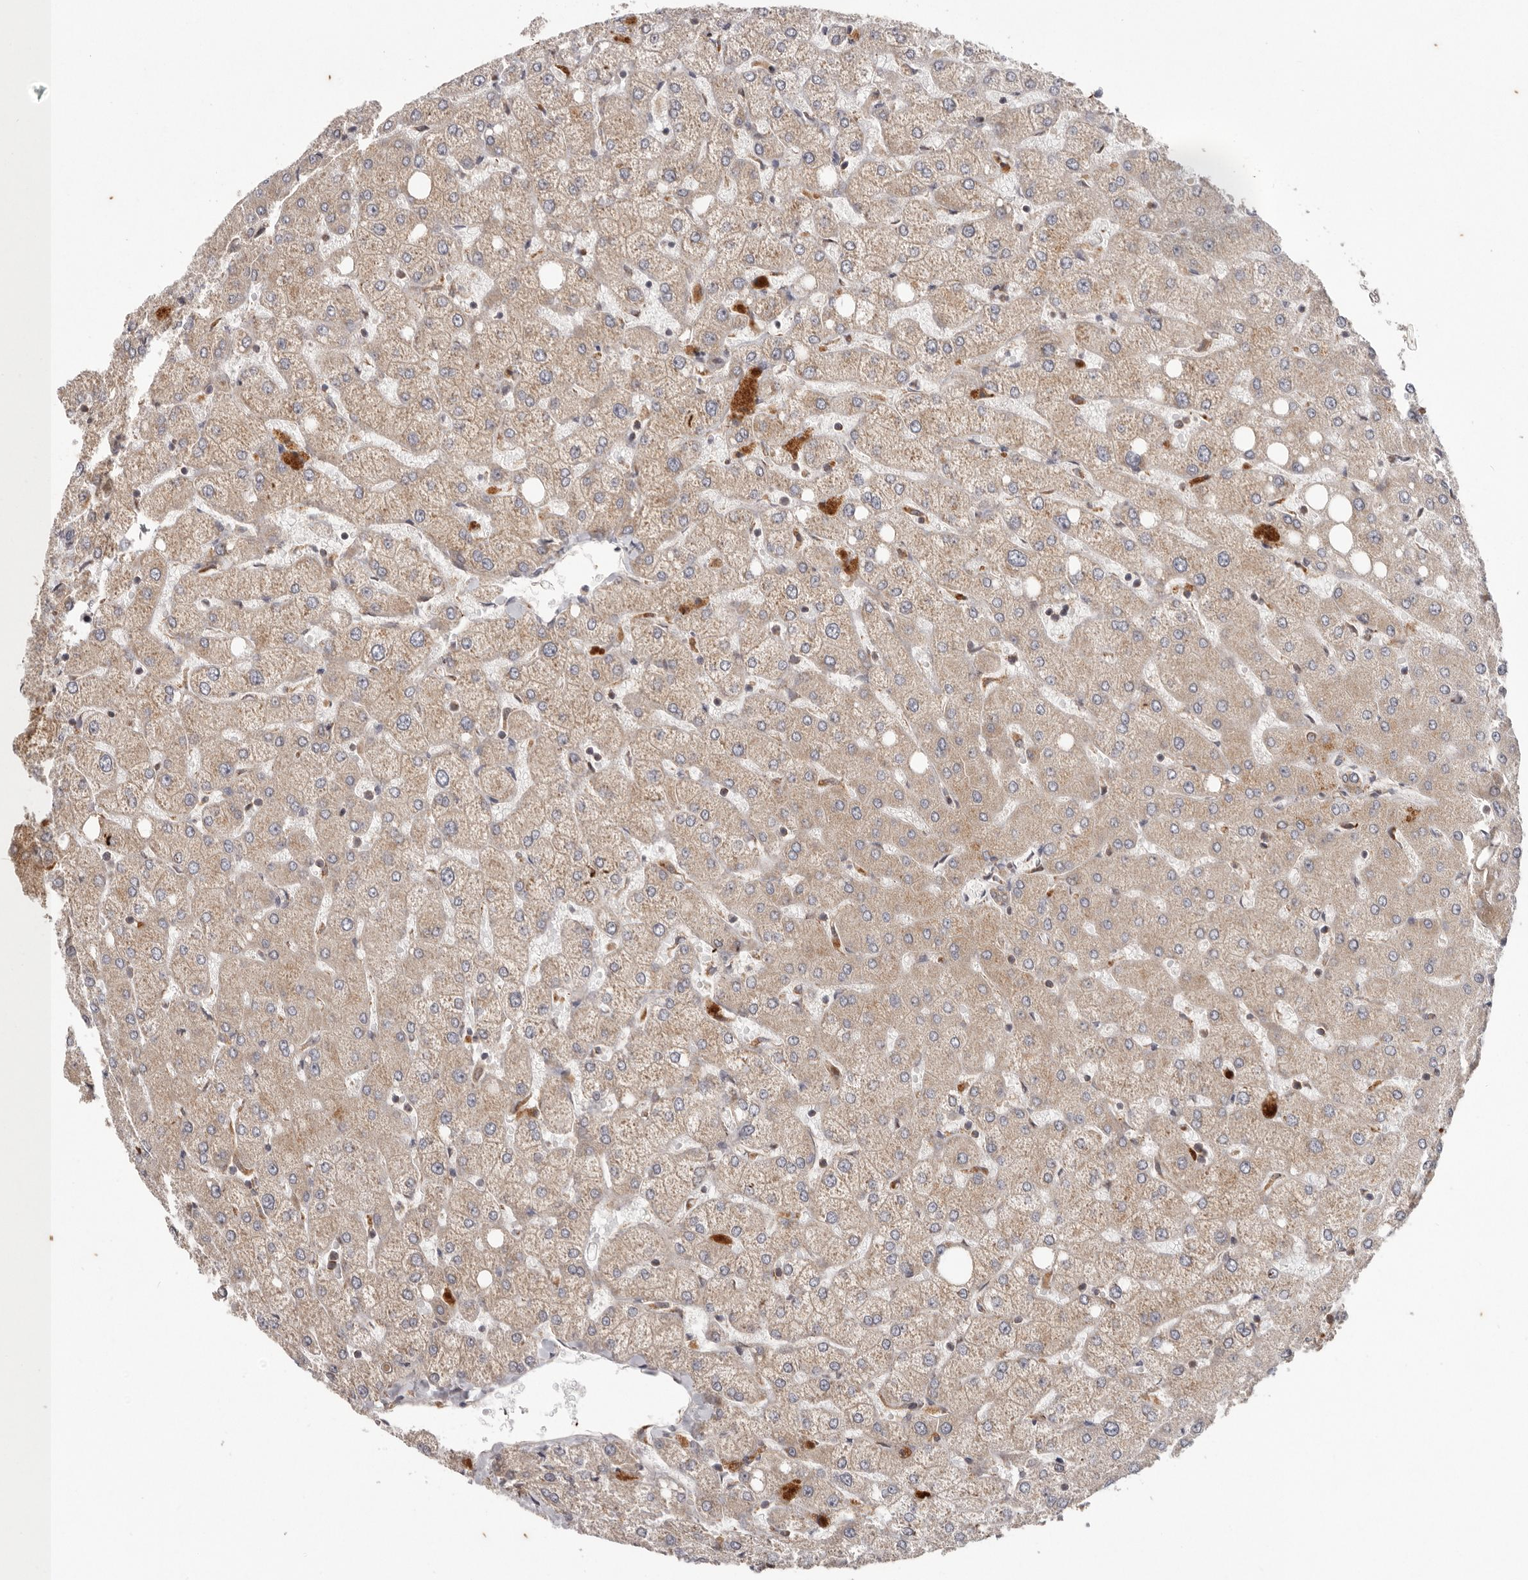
{"staining": {"intensity": "weak", "quantity": ">75%", "location": "cytoplasmic/membranous"}, "tissue": "liver", "cell_type": "Cholangiocytes", "image_type": "normal", "snomed": [{"axis": "morphology", "description": "Normal tissue, NOS"}, {"axis": "topography", "description": "Liver"}], "caption": "Normal liver displays weak cytoplasmic/membranous staining in about >75% of cholangiocytes (DAB (3,3'-diaminobenzidine) = brown stain, brightfield microscopy at high magnification)..", "gene": "MRPS10", "patient": {"sex": "female", "age": 54}}